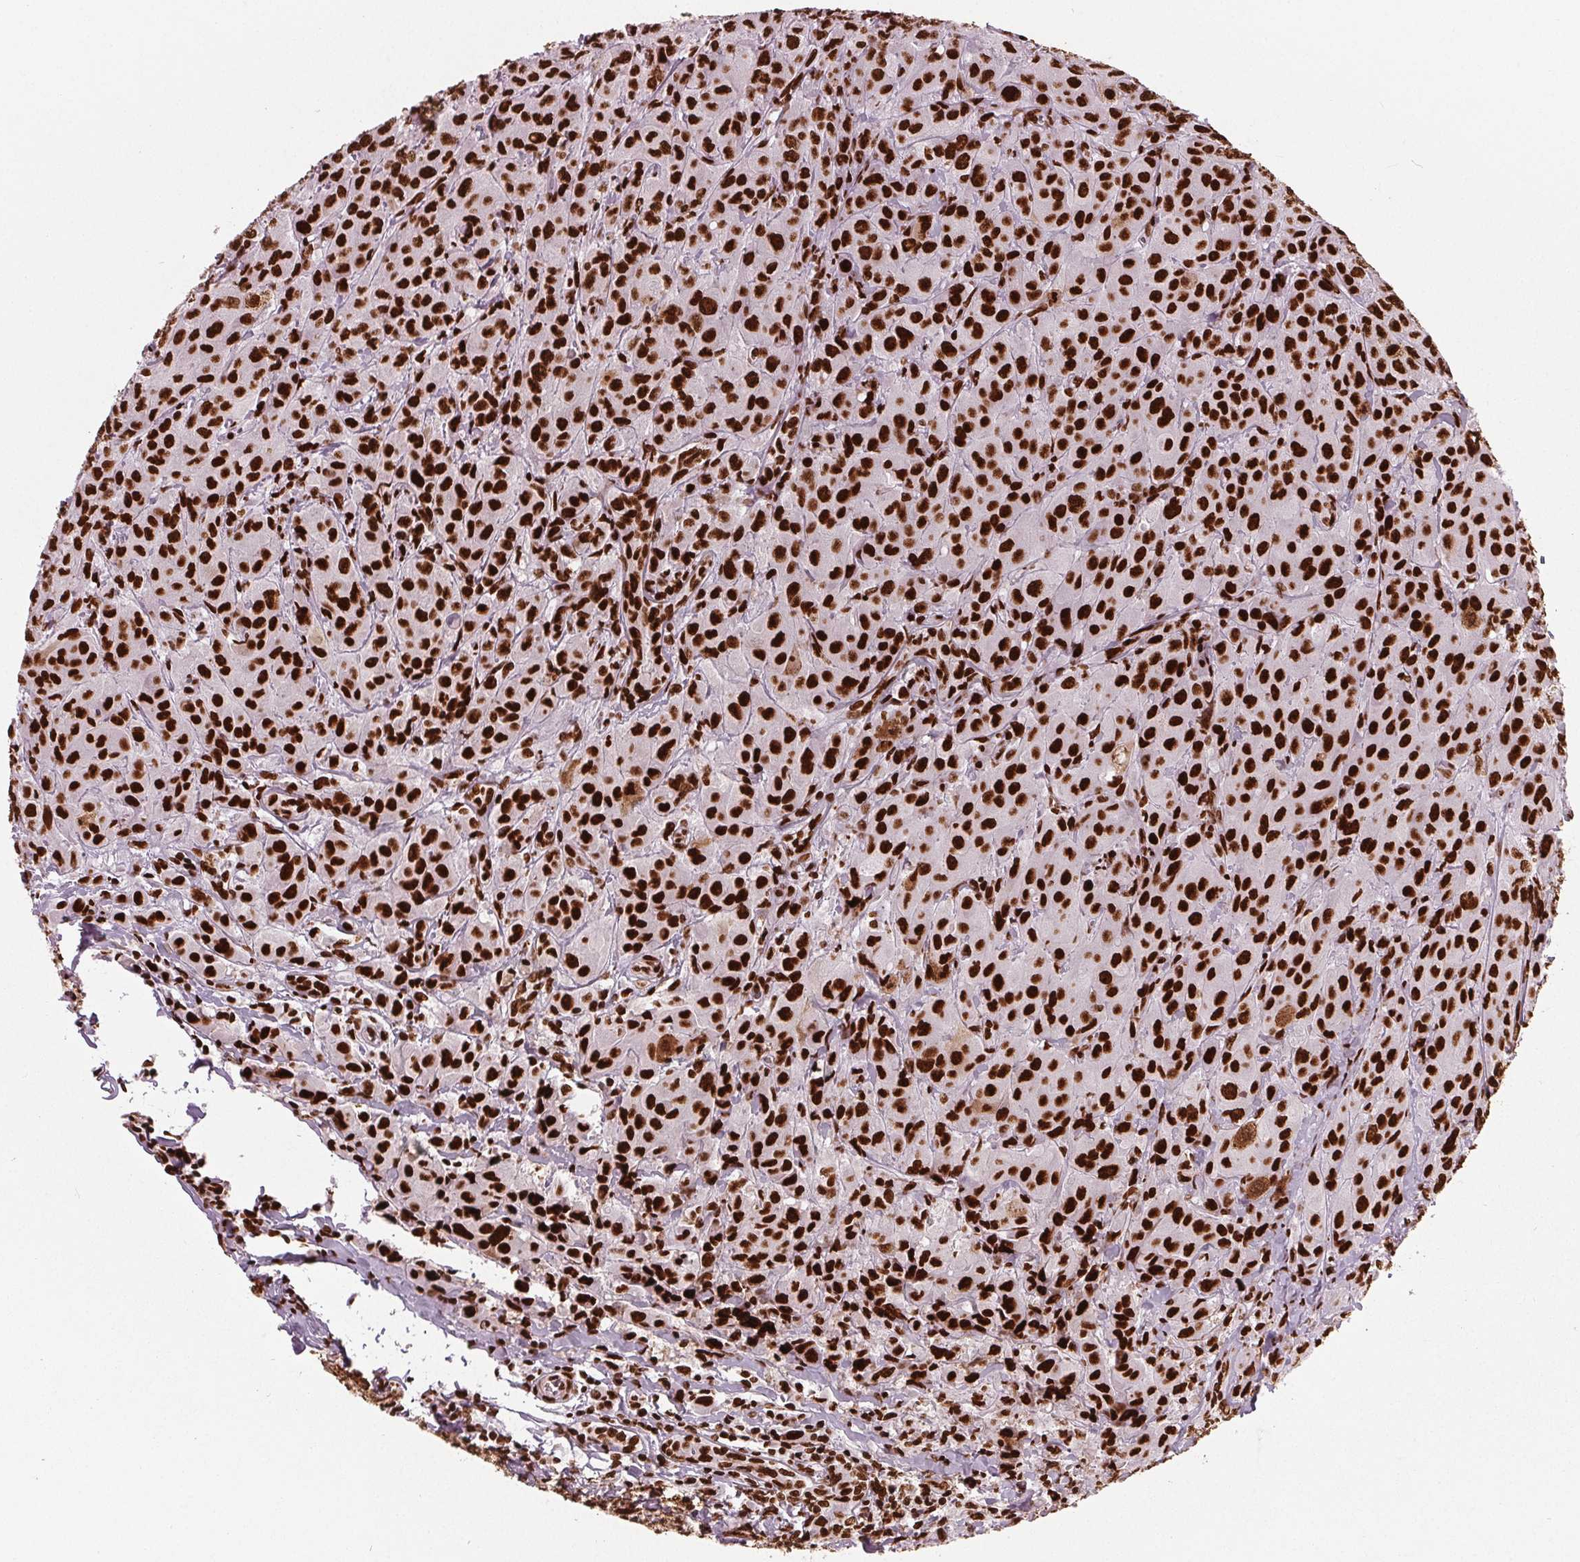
{"staining": {"intensity": "strong", "quantity": ">75%", "location": "nuclear"}, "tissue": "breast cancer", "cell_type": "Tumor cells", "image_type": "cancer", "snomed": [{"axis": "morphology", "description": "Duct carcinoma"}, {"axis": "topography", "description": "Breast"}], "caption": "A photomicrograph of human breast cancer (intraductal carcinoma) stained for a protein shows strong nuclear brown staining in tumor cells. The protein of interest is shown in brown color, while the nuclei are stained blue.", "gene": "BRD4", "patient": {"sex": "female", "age": 43}}